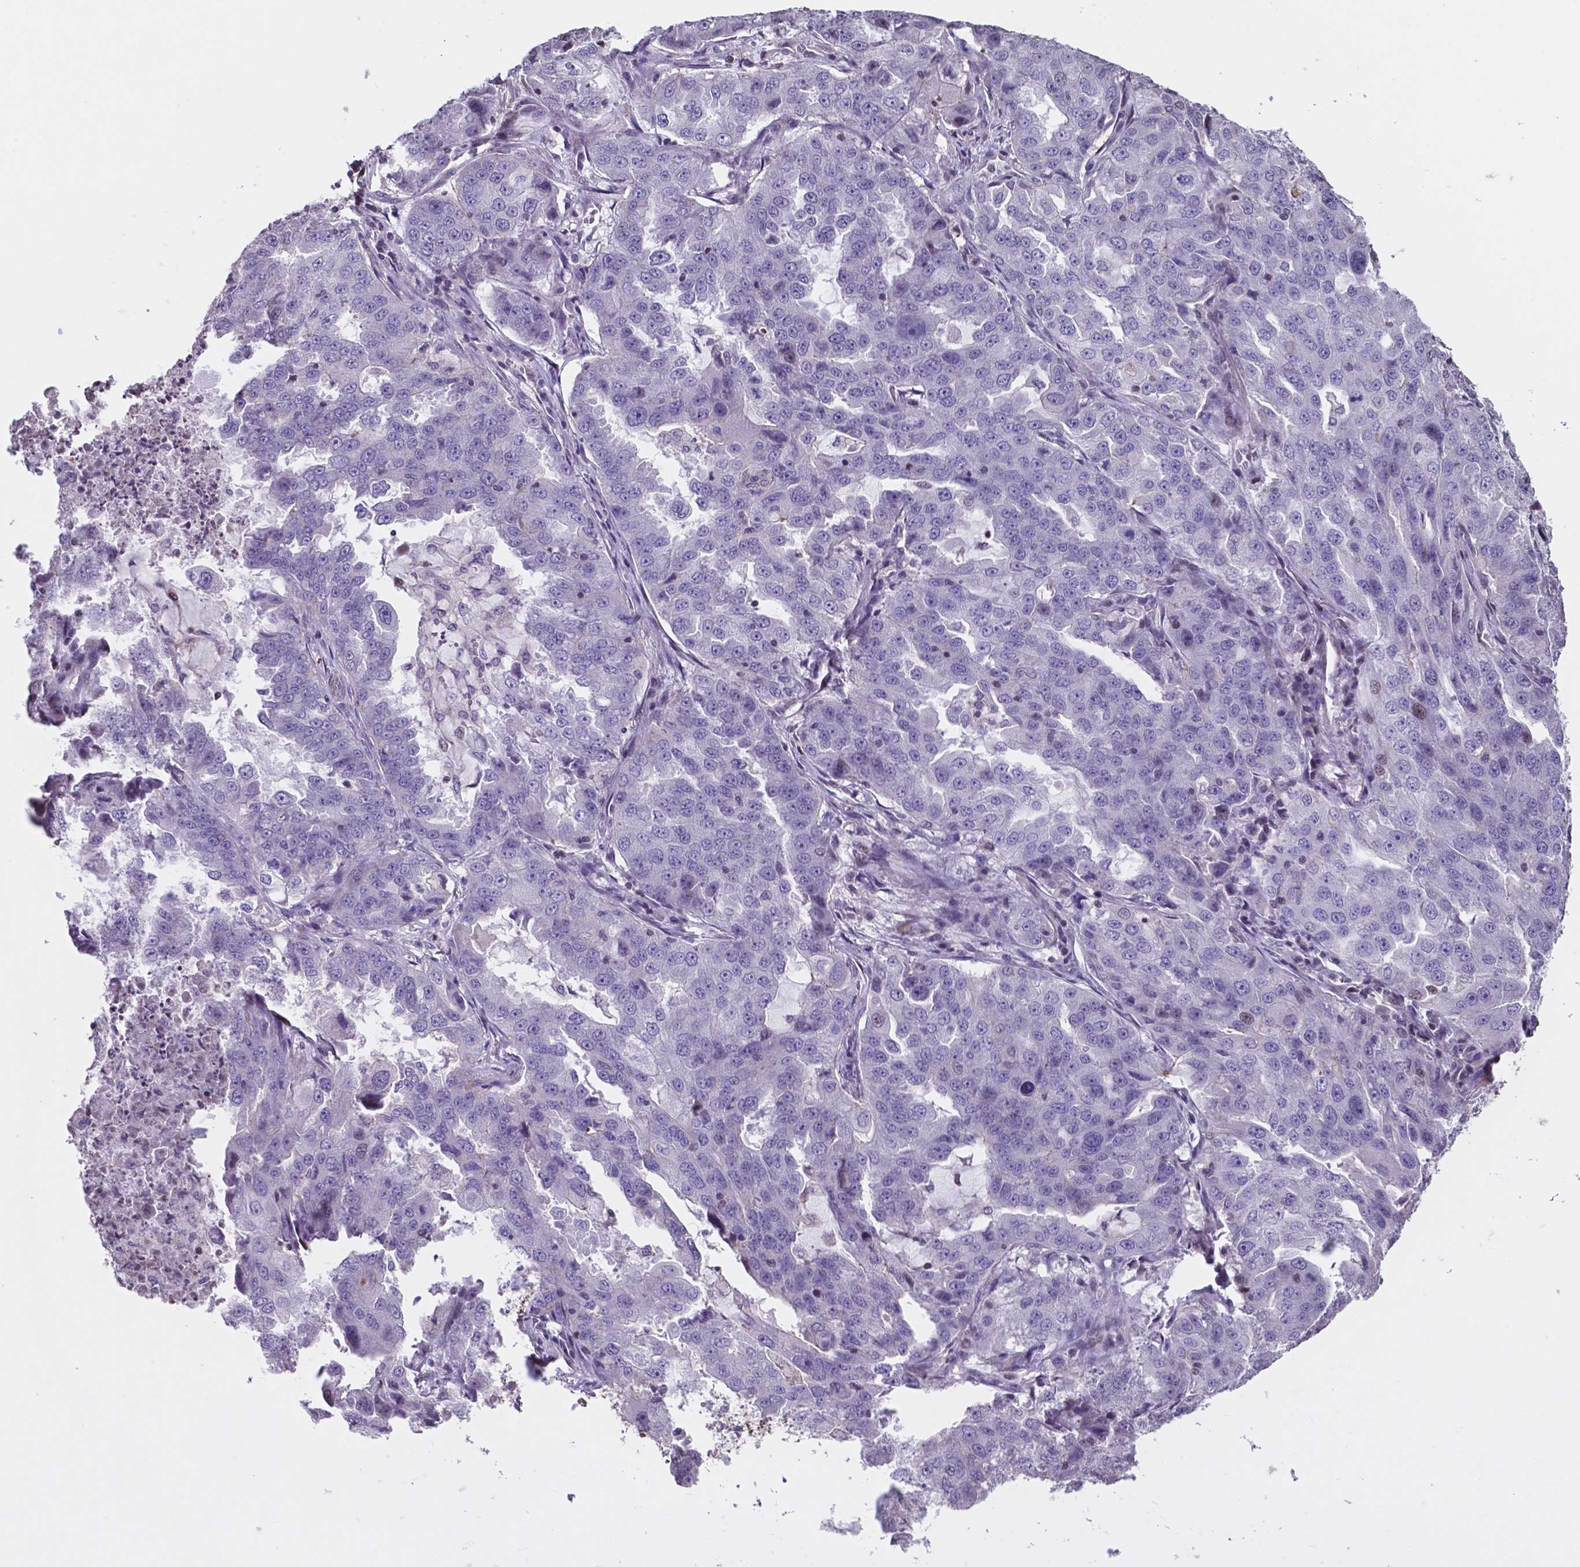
{"staining": {"intensity": "negative", "quantity": "none", "location": "none"}, "tissue": "lung cancer", "cell_type": "Tumor cells", "image_type": "cancer", "snomed": [{"axis": "morphology", "description": "Adenocarcinoma, NOS"}, {"axis": "topography", "description": "Lung"}], "caption": "This histopathology image is of lung cancer (adenocarcinoma) stained with IHC to label a protein in brown with the nuclei are counter-stained blue. There is no positivity in tumor cells.", "gene": "MLC1", "patient": {"sex": "female", "age": 61}}